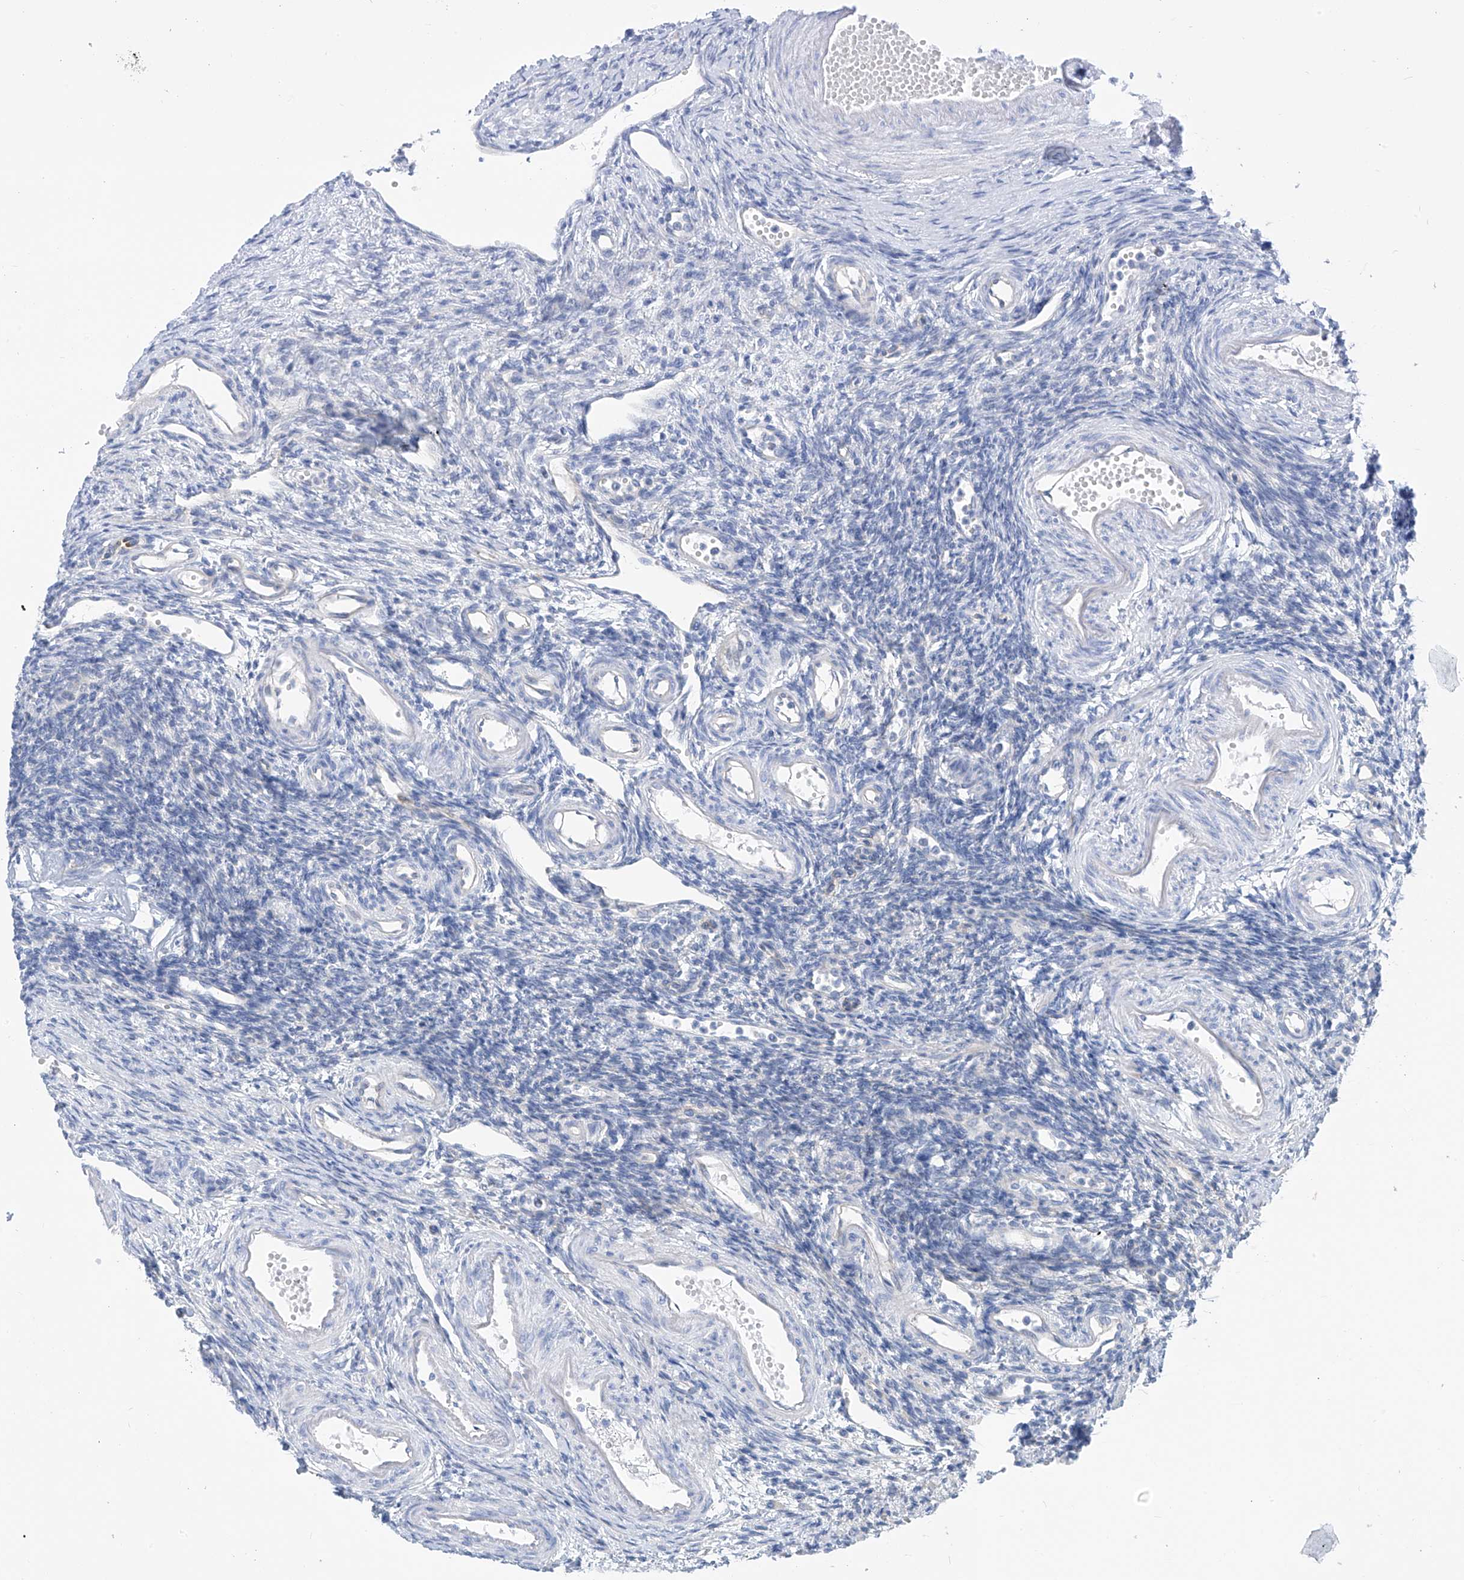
{"staining": {"intensity": "negative", "quantity": "none", "location": "none"}, "tissue": "ovary", "cell_type": "Ovarian stroma cells", "image_type": "normal", "snomed": [{"axis": "morphology", "description": "Normal tissue, NOS"}, {"axis": "morphology", "description": "Cyst, NOS"}, {"axis": "topography", "description": "Ovary"}], "caption": "IHC micrograph of normal ovary: human ovary stained with DAB (3,3'-diaminobenzidine) demonstrates no significant protein expression in ovarian stroma cells. The staining is performed using DAB brown chromogen with nuclei counter-stained in using hematoxylin.", "gene": "PIK3C2B", "patient": {"sex": "female", "age": 33}}